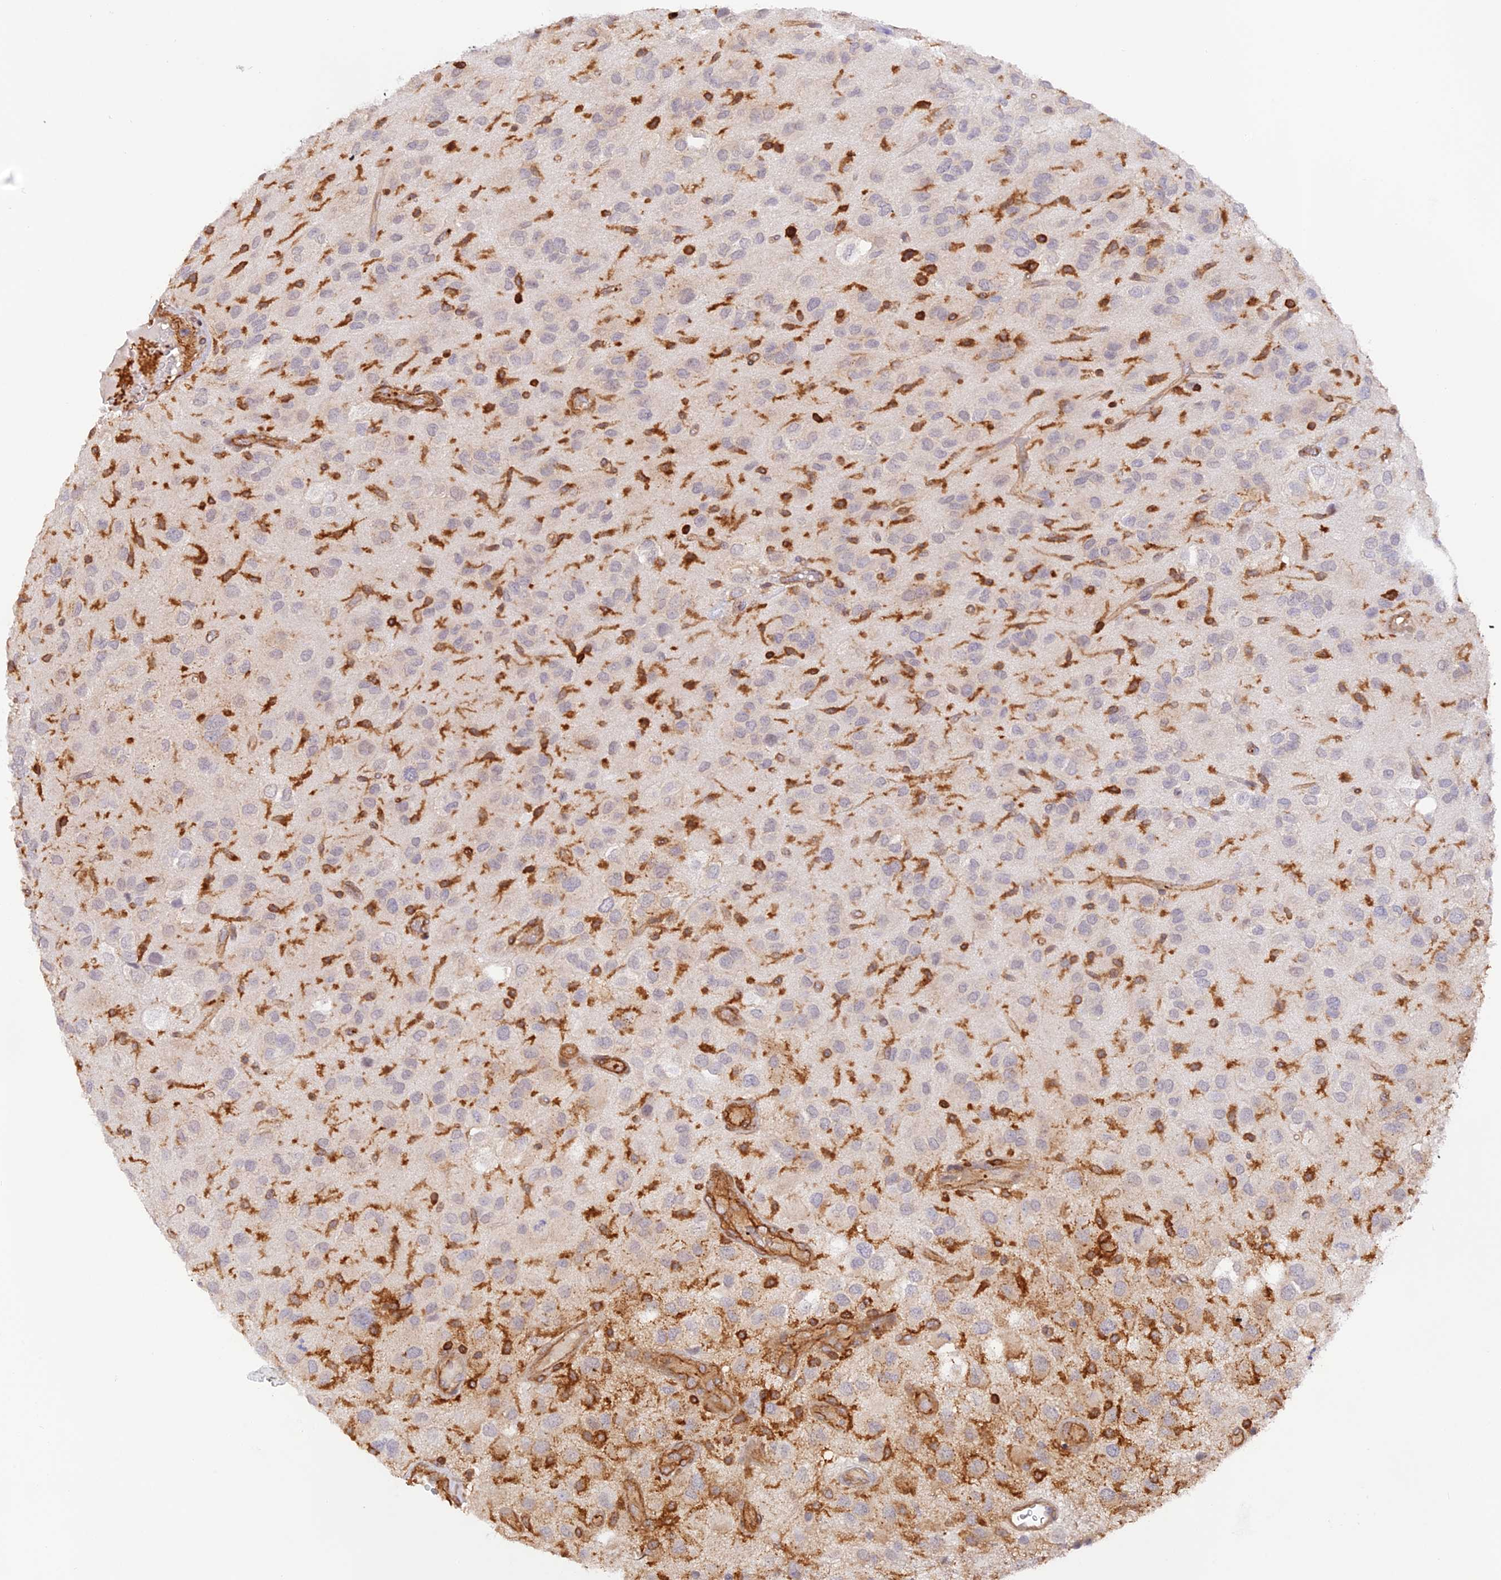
{"staining": {"intensity": "weak", "quantity": "<25%", "location": "cytoplasmic/membranous"}, "tissue": "glioma", "cell_type": "Tumor cells", "image_type": "cancer", "snomed": [{"axis": "morphology", "description": "Glioma, malignant, Low grade"}, {"axis": "topography", "description": "Brain"}], "caption": "A micrograph of human glioma is negative for staining in tumor cells.", "gene": "DENND1C", "patient": {"sex": "male", "age": 66}}